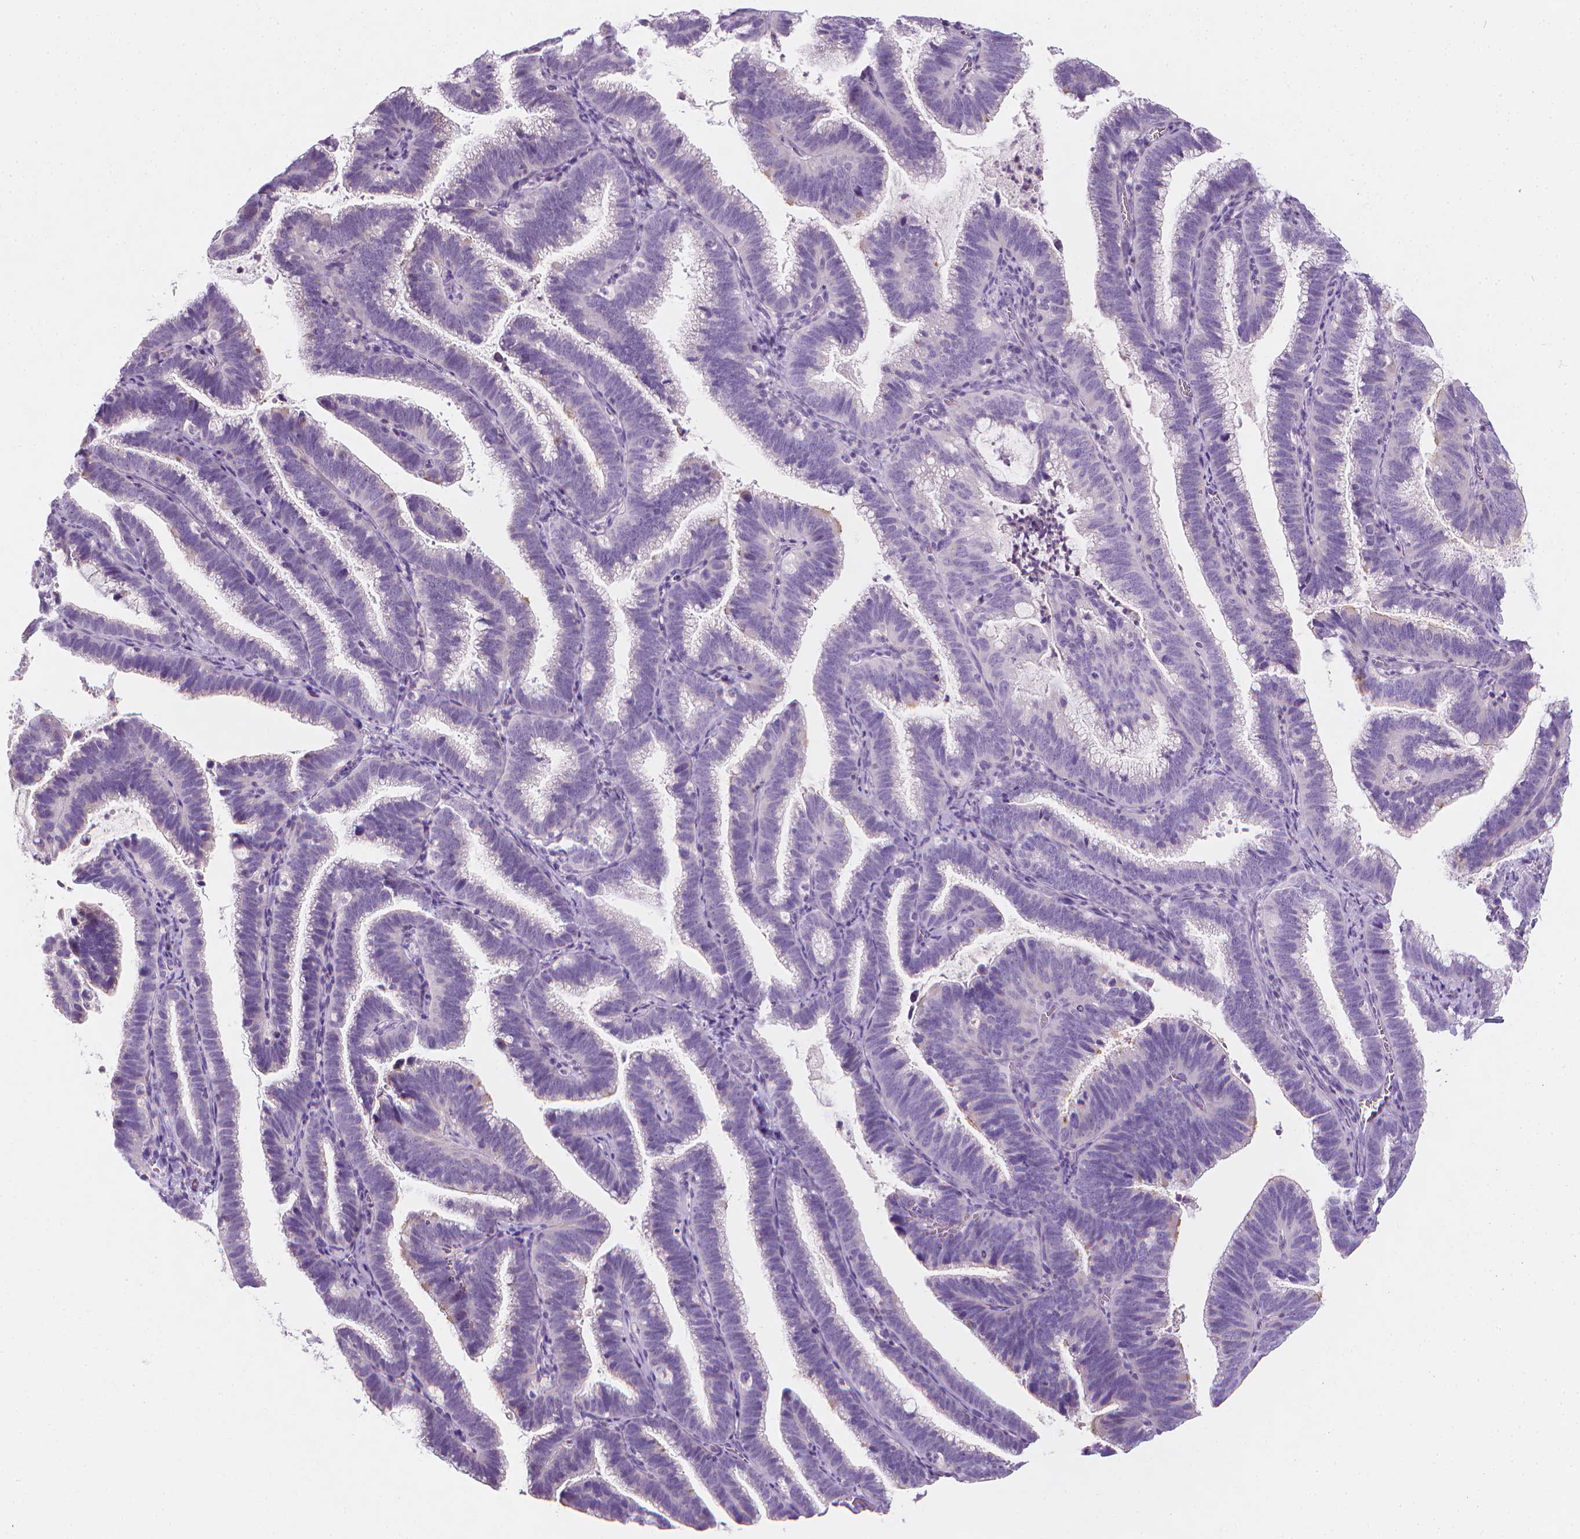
{"staining": {"intensity": "negative", "quantity": "none", "location": "none"}, "tissue": "cervical cancer", "cell_type": "Tumor cells", "image_type": "cancer", "snomed": [{"axis": "morphology", "description": "Adenocarcinoma, NOS"}, {"axis": "topography", "description": "Cervix"}], "caption": "High magnification brightfield microscopy of cervical cancer (adenocarcinoma) stained with DAB (3,3'-diaminobenzidine) (brown) and counterstained with hematoxylin (blue): tumor cells show no significant staining.", "gene": "DCAF8L1", "patient": {"sex": "female", "age": 61}}